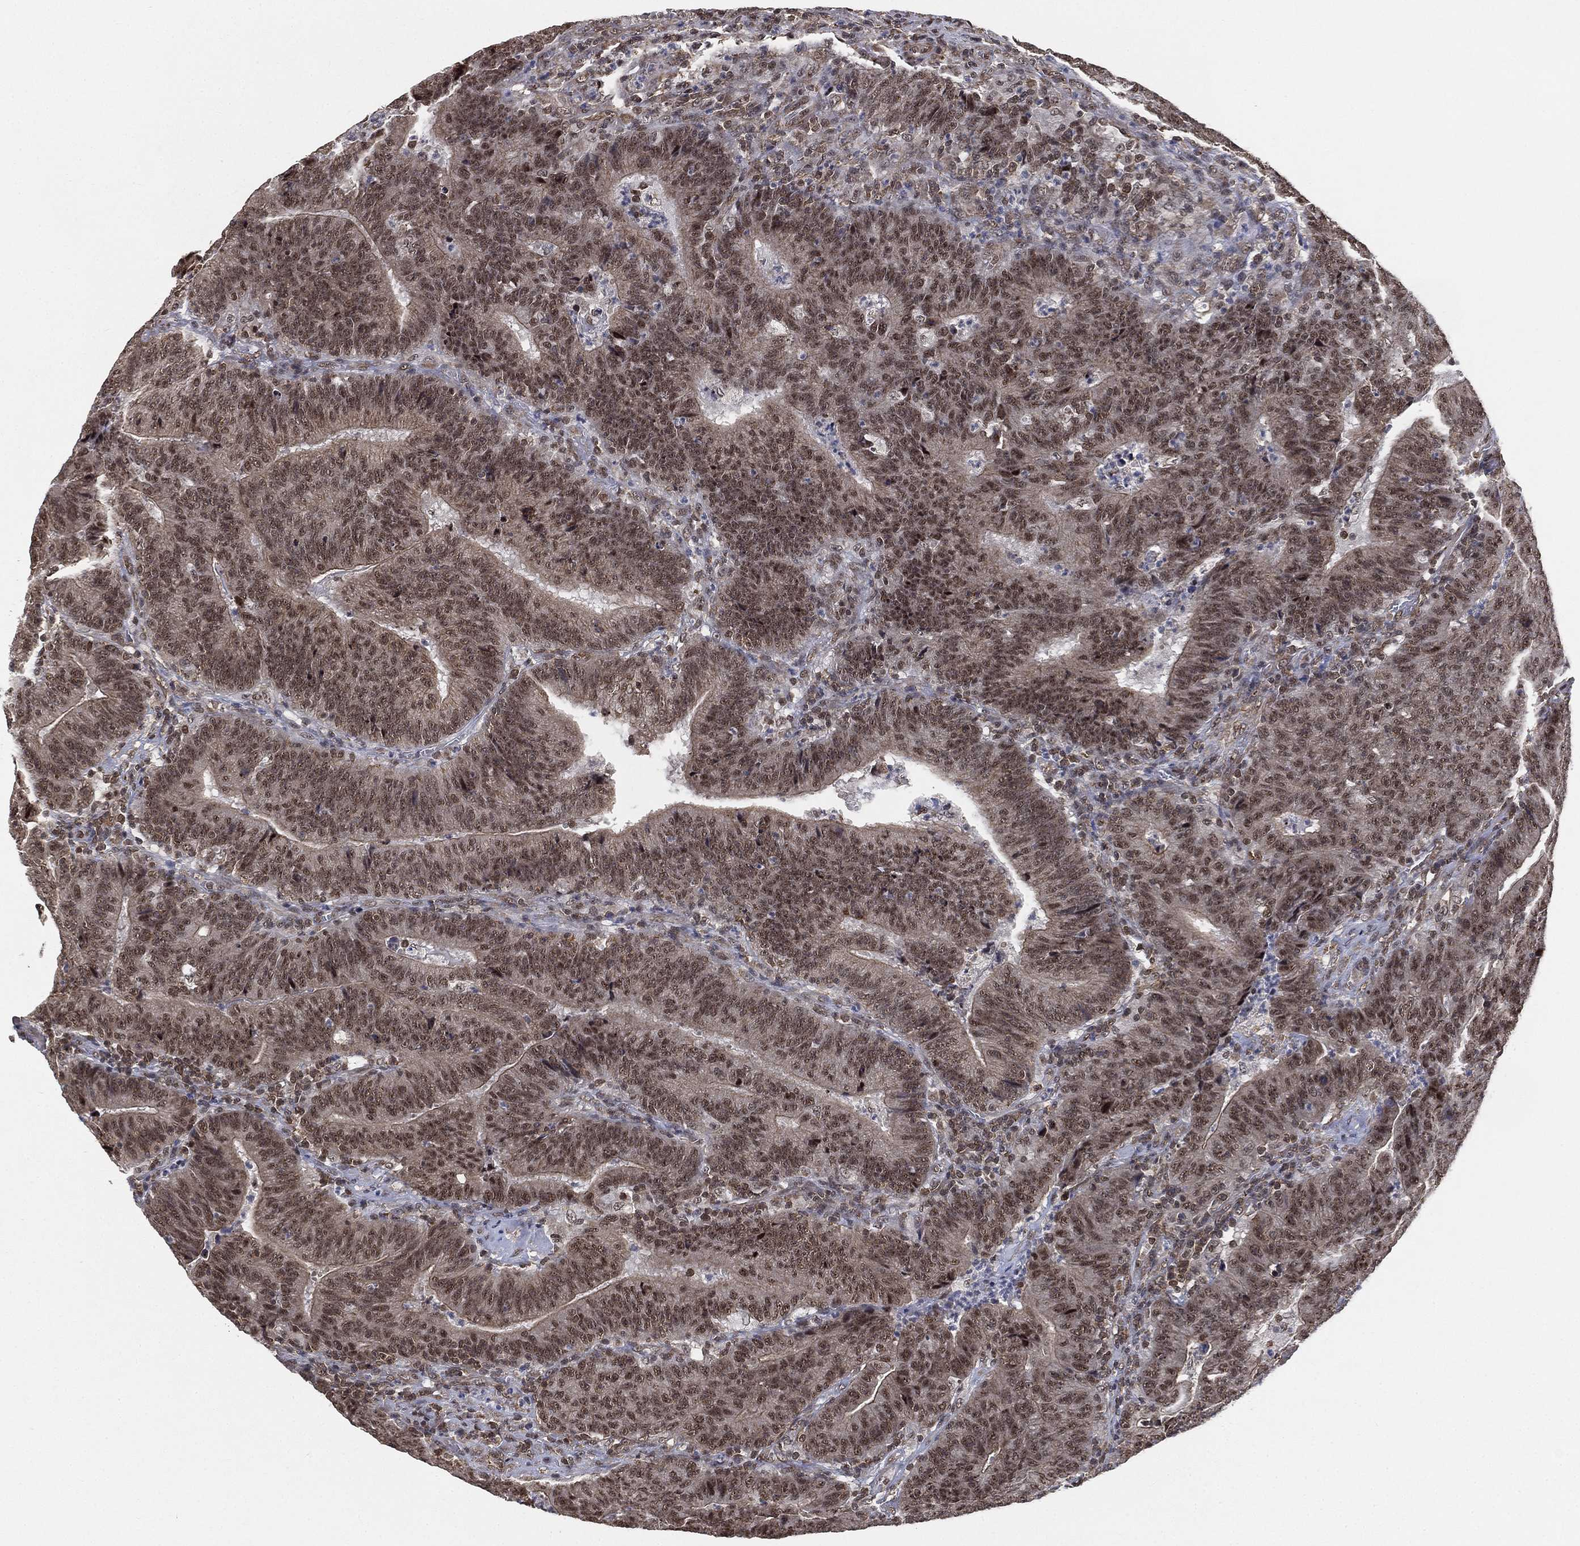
{"staining": {"intensity": "moderate", "quantity": ">75%", "location": "nuclear"}, "tissue": "colorectal cancer", "cell_type": "Tumor cells", "image_type": "cancer", "snomed": [{"axis": "morphology", "description": "Adenocarcinoma, NOS"}, {"axis": "topography", "description": "Colon"}], "caption": "High-power microscopy captured an immunohistochemistry photomicrograph of colorectal adenocarcinoma, revealing moderate nuclear staining in about >75% of tumor cells.", "gene": "RSRC2", "patient": {"sex": "female", "age": 75}}